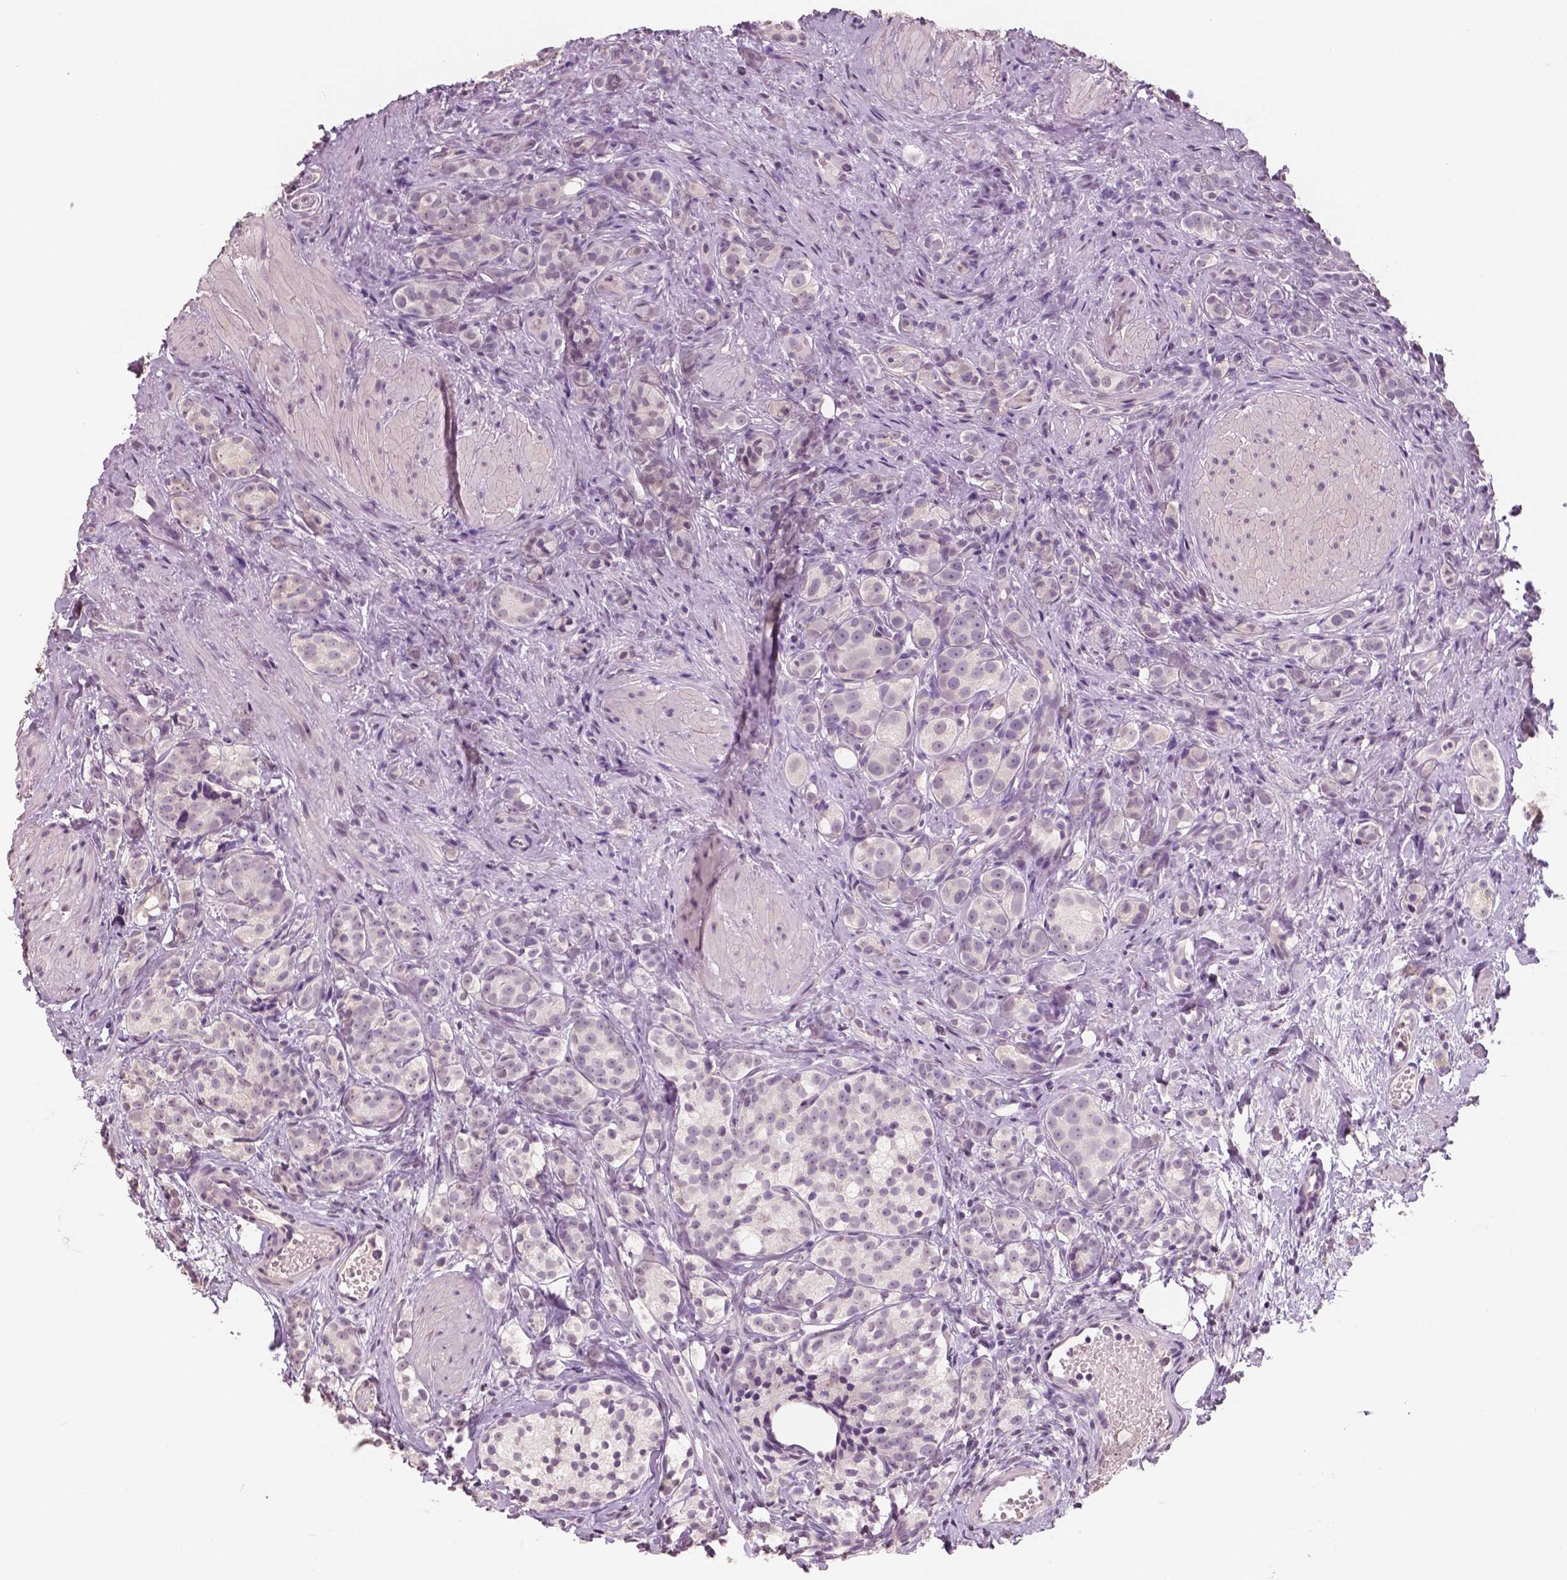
{"staining": {"intensity": "negative", "quantity": "none", "location": "none"}, "tissue": "prostate cancer", "cell_type": "Tumor cells", "image_type": "cancer", "snomed": [{"axis": "morphology", "description": "Adenocarcinoma, High grade"}, {"axis": "topography", "description": "Prostate"}], "caption": "DAB immunohistochemical staining of human prostate high-grade adenocarcinoma reveals no significant positivity in tumor cells.", "gene": "NECAB1", "patient": {"sex": "male", "age": 53}}